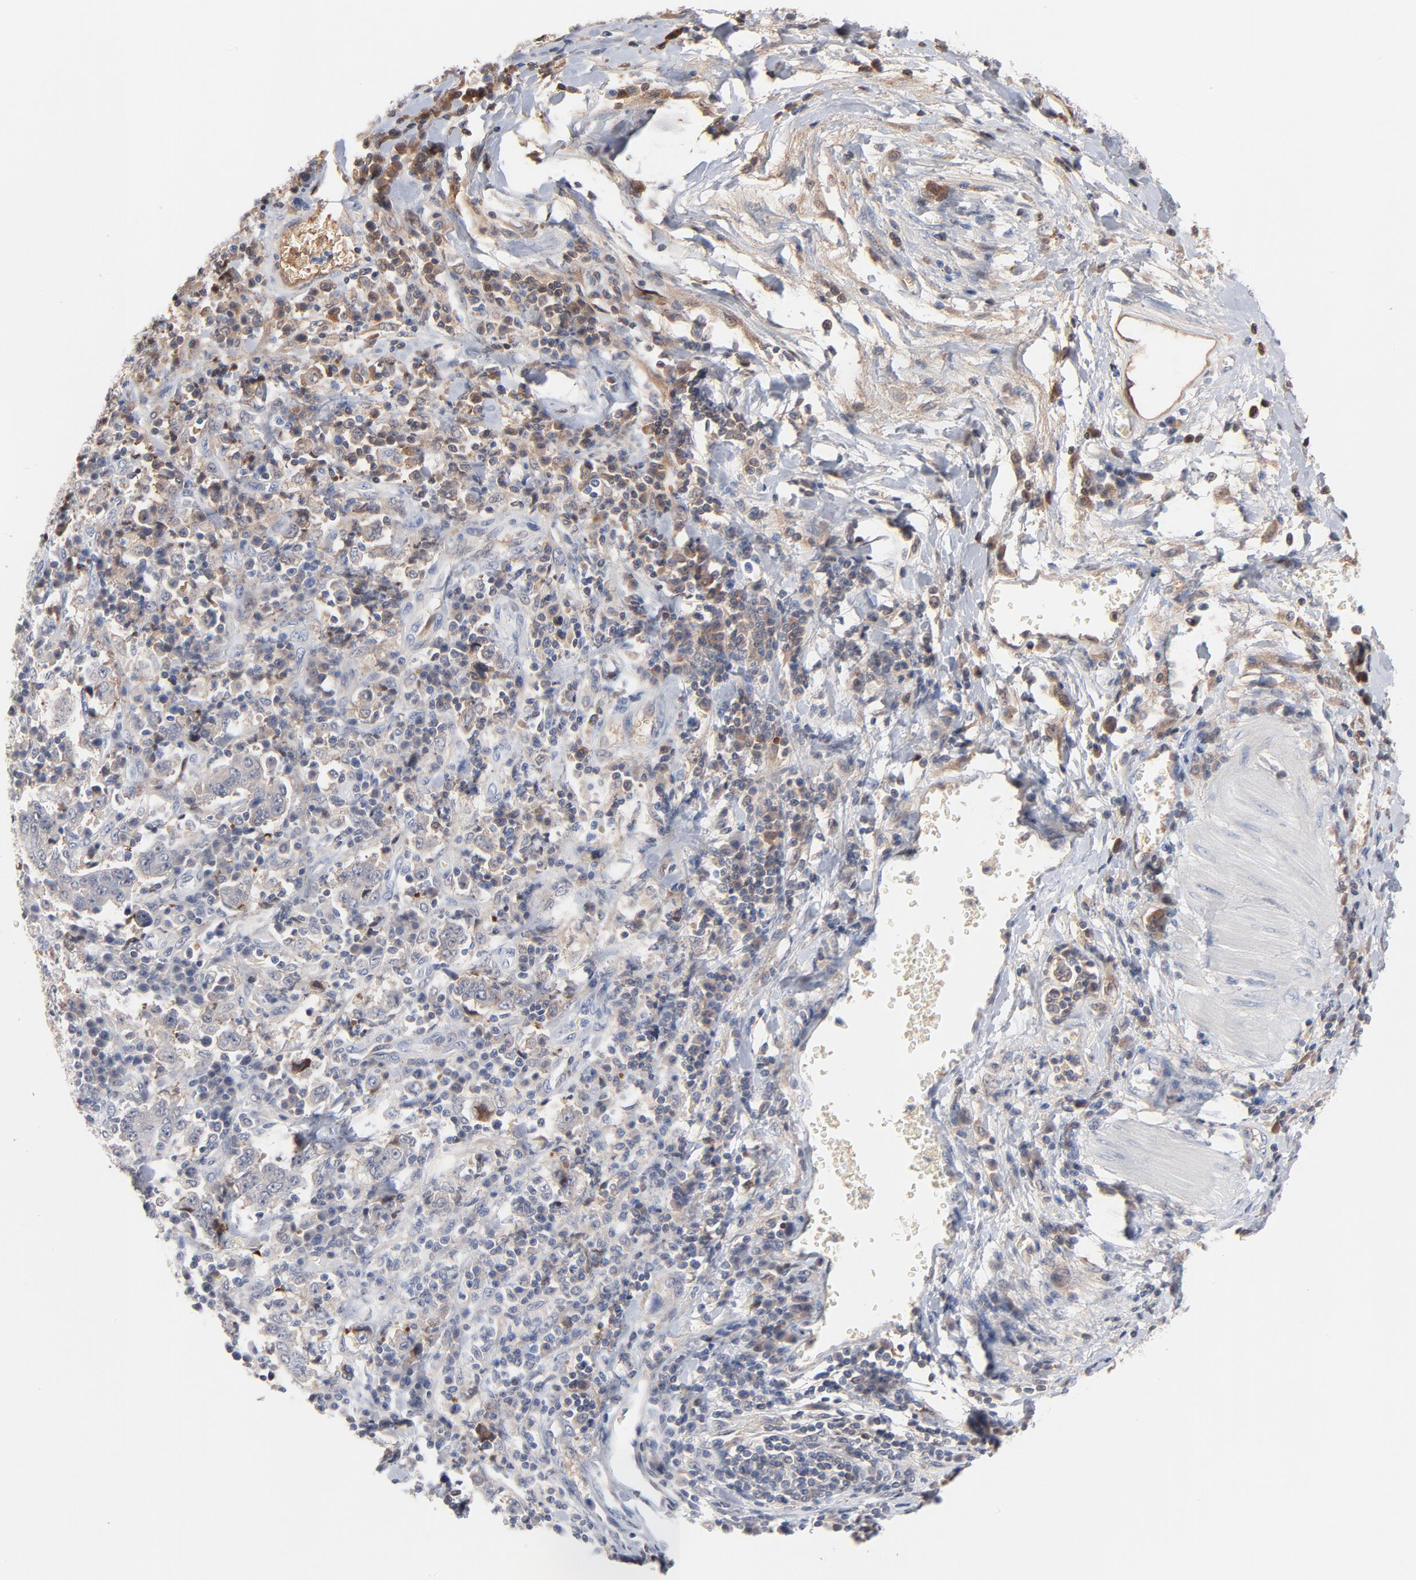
{"staining": {"intensity": "weak", "quantity": "25%-75%", "location": "cytoplasmic/membranous"}, "tissue": "stomach cancer", "cell_type": "Tumor cells", "image_type": "cancer", "snomed": [{"axis": "morphology", "description": "Normal tissue, NOS"}, {"axis": "morphology", "description": "Adenocarcinoma, NOS"}, {"axis": "topography", "description": "Stomach, upper"}, {"axis": "topography", "description": "Stomach"}], "caption": "An IHC image of tumor tissue is shown. Protein staining in brown shows weak cytoplasmic/membranous positivity in stomach cancer within tumor cells.", "gene": "SERPINA4", "patient": {"sex": "male", "age": 59}}